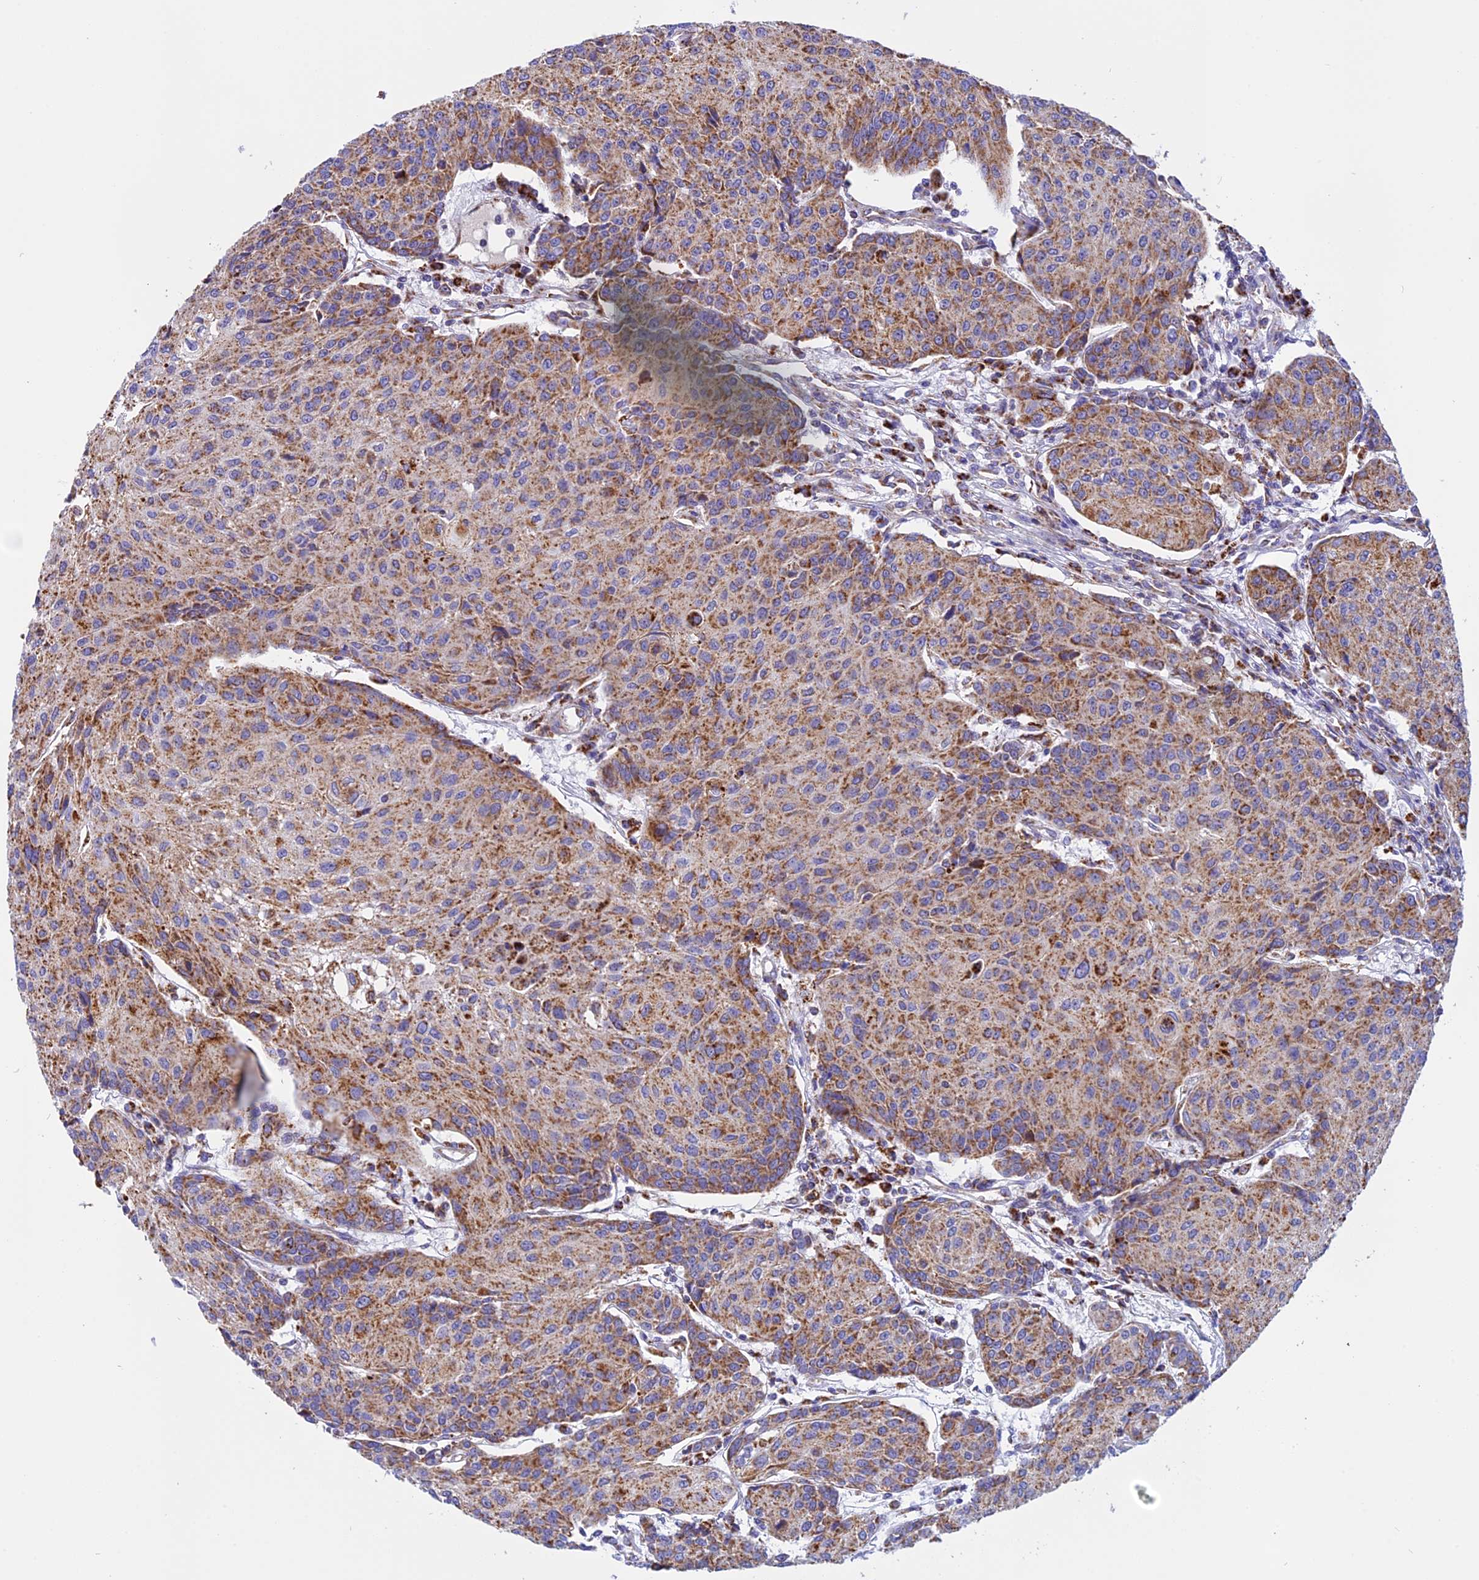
{"staining": {"intensity": "moderate", "quantity": ">75%", "location": "cytoplasmic/membranous"}, "tissue": "urothelial cancer", "cell_type": "Tumor cells", "image_type": "cancer", "snomed": [{"axis": "morphology", "description": "Urothelial carcinoma, High grade"}, {"axis": "topography", "description": "Urinary bladder"}], "caption": "An image showing moderate cytoplasmic/membranous expression in approximately >75% of tumor cells in urothelial cancer, as visualized by brown immunohistochemical staining.", "gene": "VDAC2", "patient": {"sex": "female", "age": 85}}